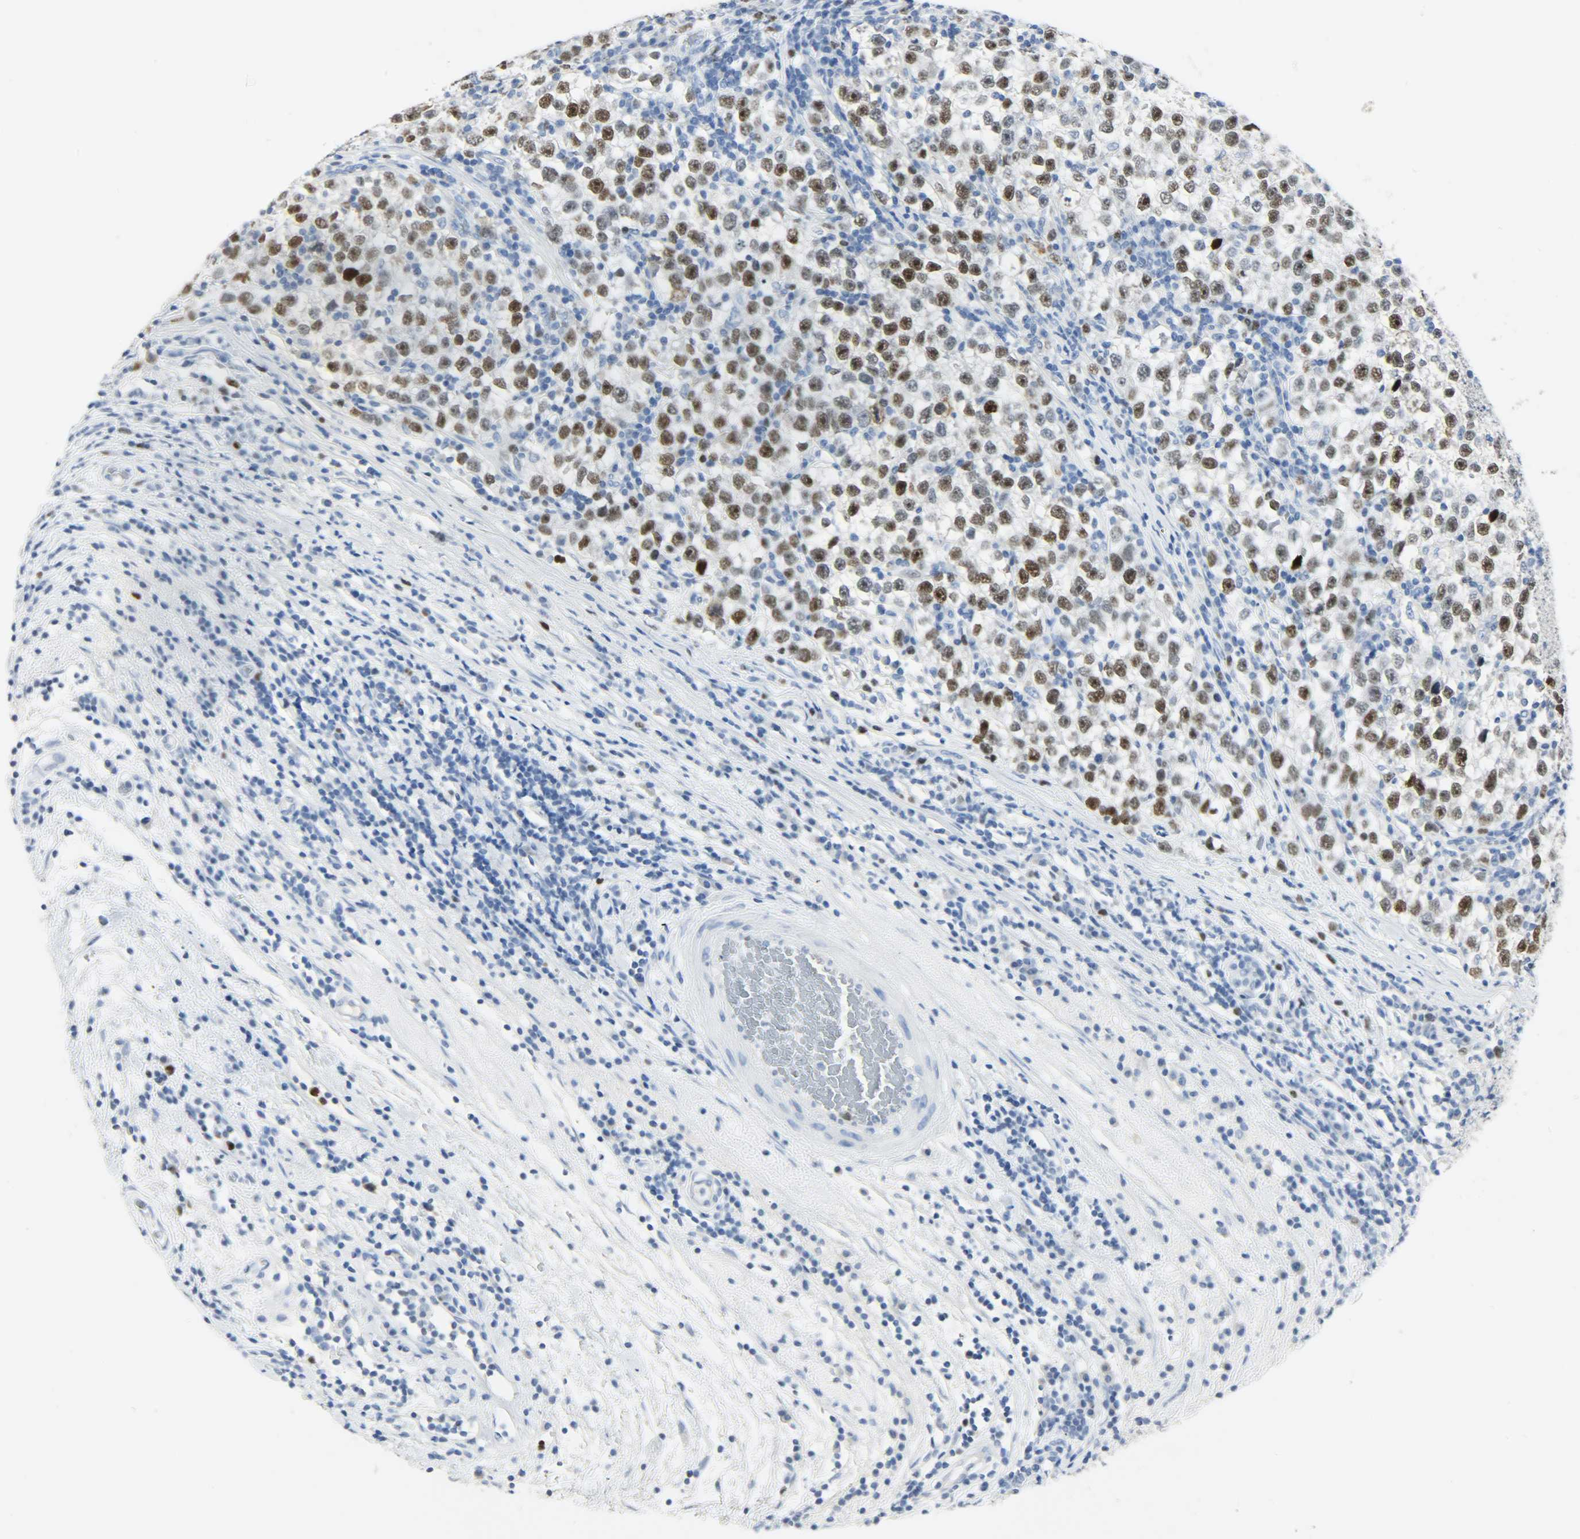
{"staining": {"intensity": "moderate", "quantity": "25%-75%", "location": "nuclear"}, "tissue": "testis cancer", "cell_type": "Tumor cells", "image_type": "cancer", "snomed": [{"axis": "morphology", "description": "Seminoma, NOS"}, {"axis": "topography", "description": "Testis"}], "caption": "Moderate nuclear expression is present in about 25%-75% of tumor cells in seminoma (testis).", "gene": "HELLS", "patient": {"sex": "male", "age": 43}}